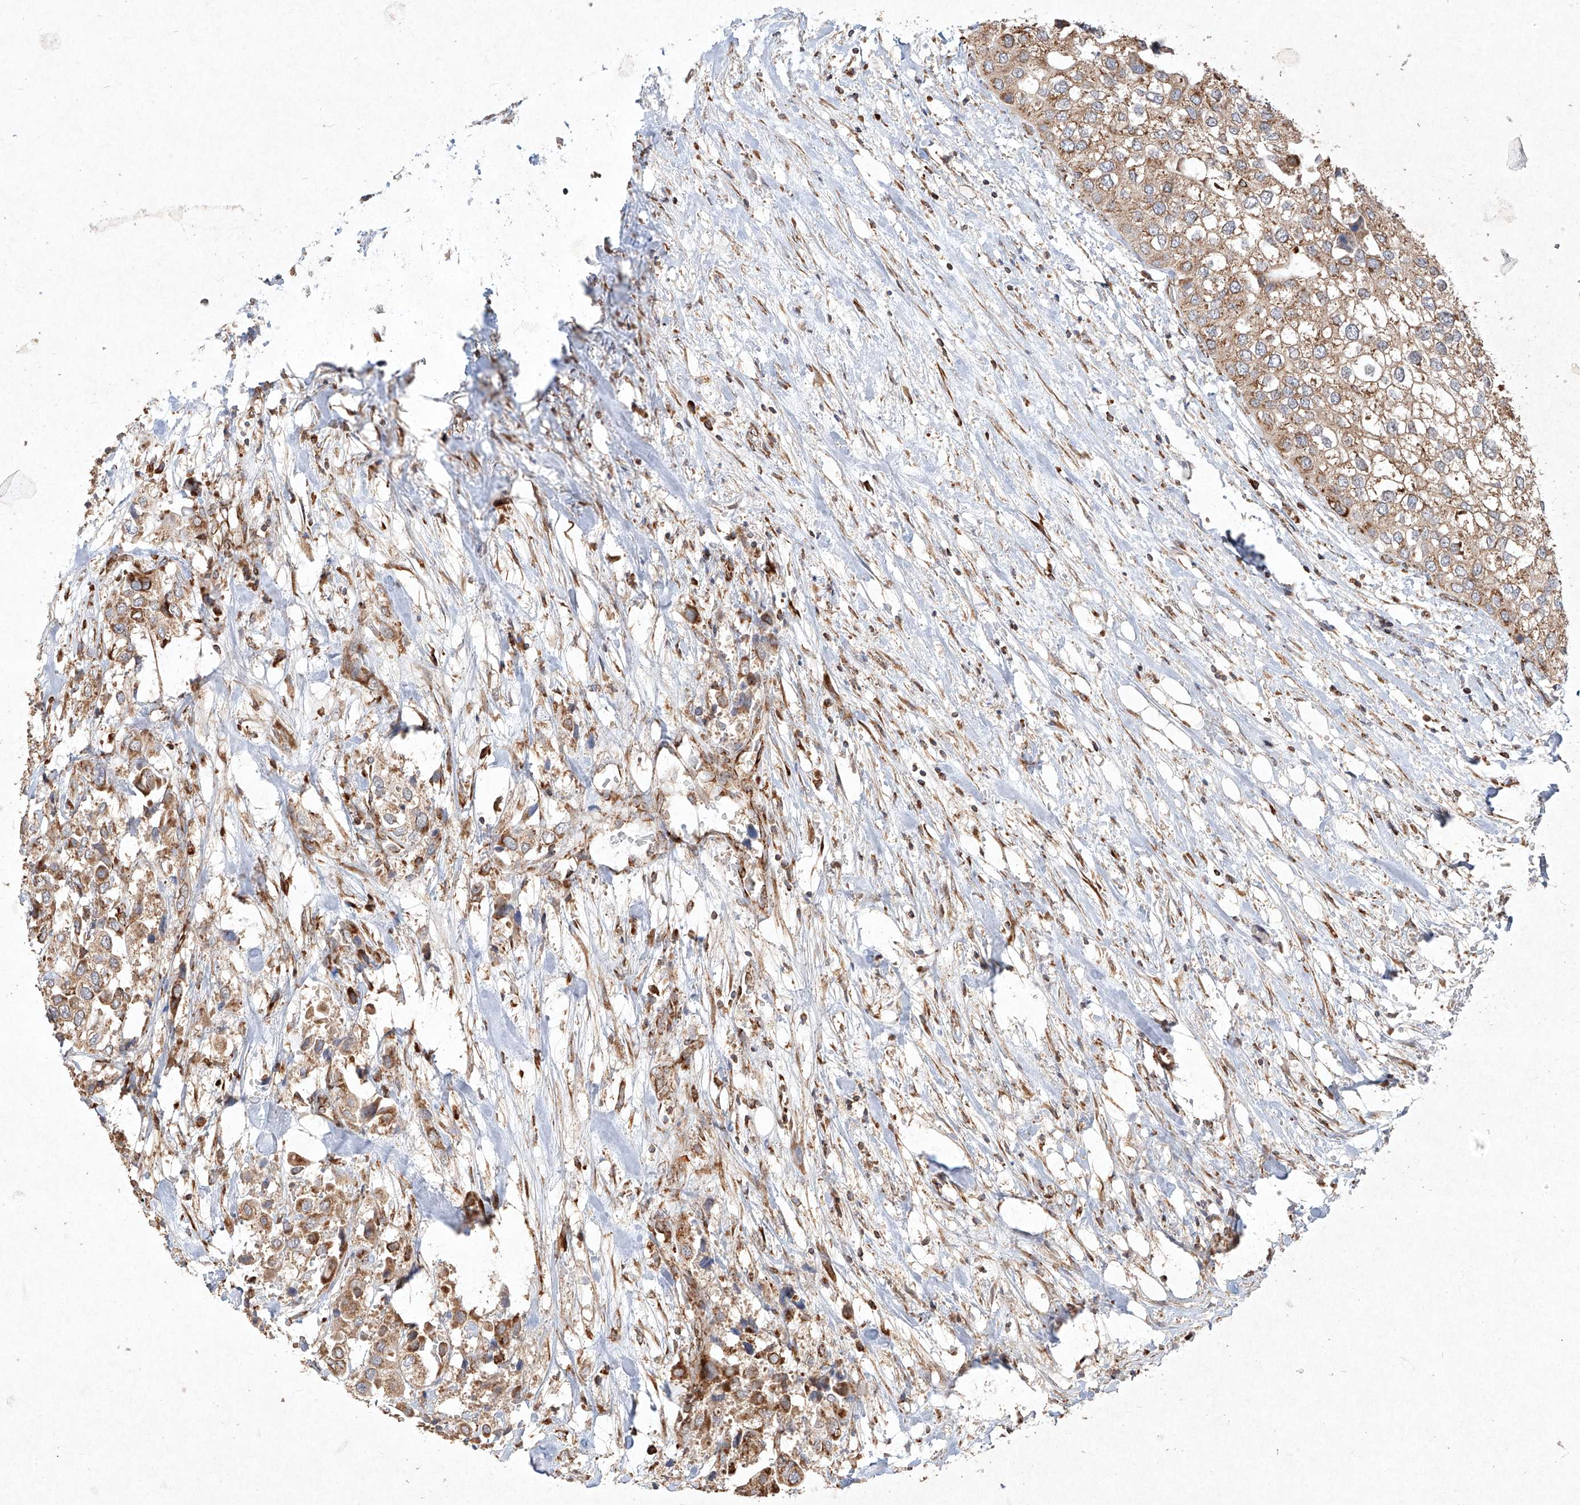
{"staining": {"intensity": "moderate", "quantity": ">75%", "location": "cytoplasmic/membranous"}, "tissue": "urothelial cancer", "cell_type": "Tumor cells", "image_type": "cancer", "snomed": [{"axis": "morphology", "description": "Urothelial carcinoma, High grade"}, {"axis": "topography", "description": "Urinary bladder"}], "caption": "Immunohistochemical staining of high-grade urothelial carcinoma exhibits moderate cytoplasmic/membranous protein expression in about >75% of tumor cells.", "gene": "SEMA3B", "patient": {"sex": "male", "age": 64}}